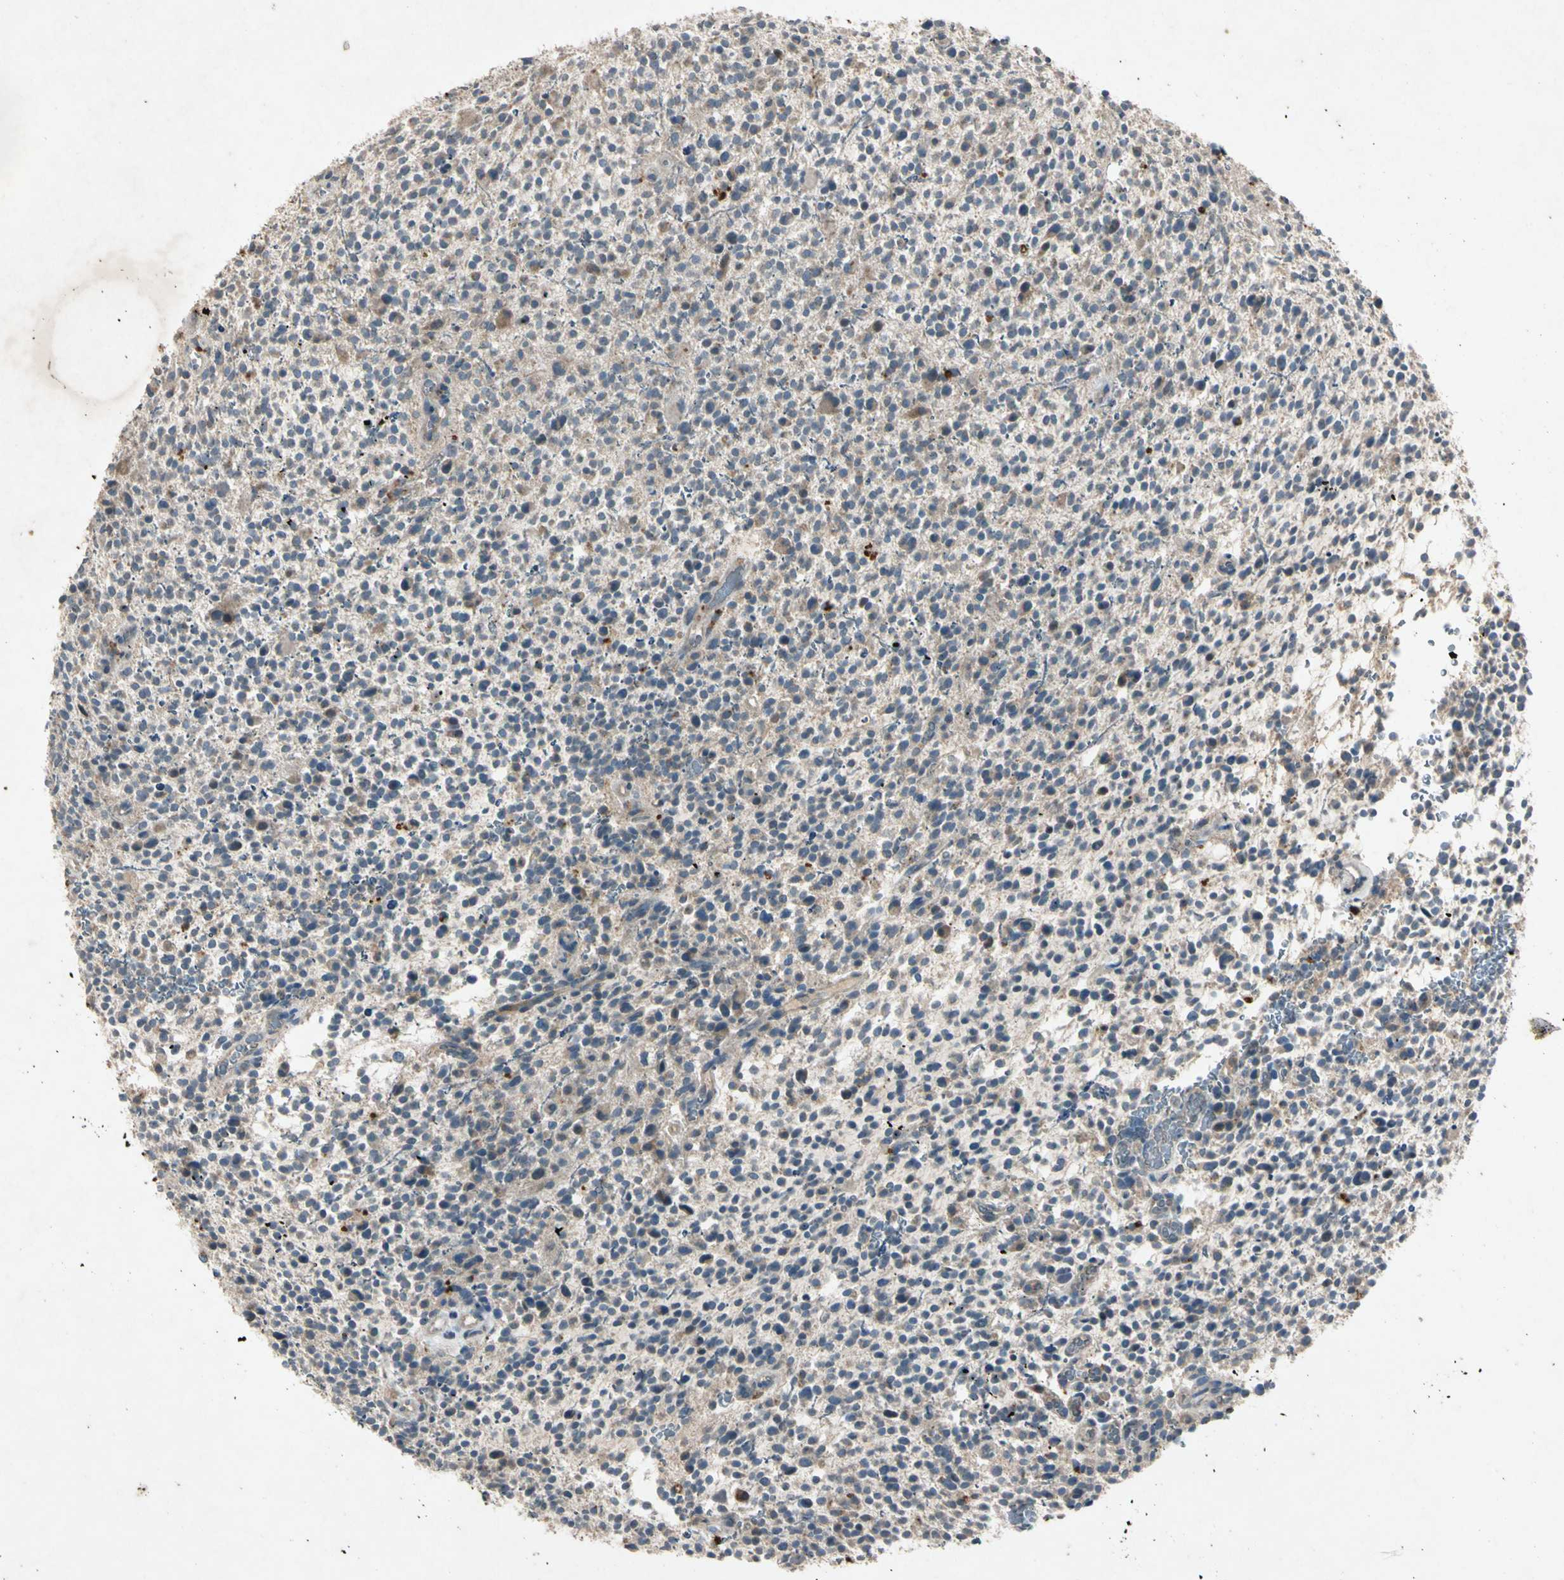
{"staining": {"intensity": "weak", "quantity": "<25%", "location": "cytoplasmic/membranous"}, "tissue": "glioma", "cell_type": "Tumor cells", "image_type": "cancer", "snomed": [{"axis": "morphology", "description": "Glioma, malignant, High grade"}, {"axis": "topography", "description": "Brain"}], "caption": "IHC histopathology image of neoplastic tissue: glioma stained with DAB (3,3'-diaminobenzidine) exhibits no significant protein staining in tumor cells.", "gene": "GPLD1", "patient": {"sex": "male", "age": 48}}